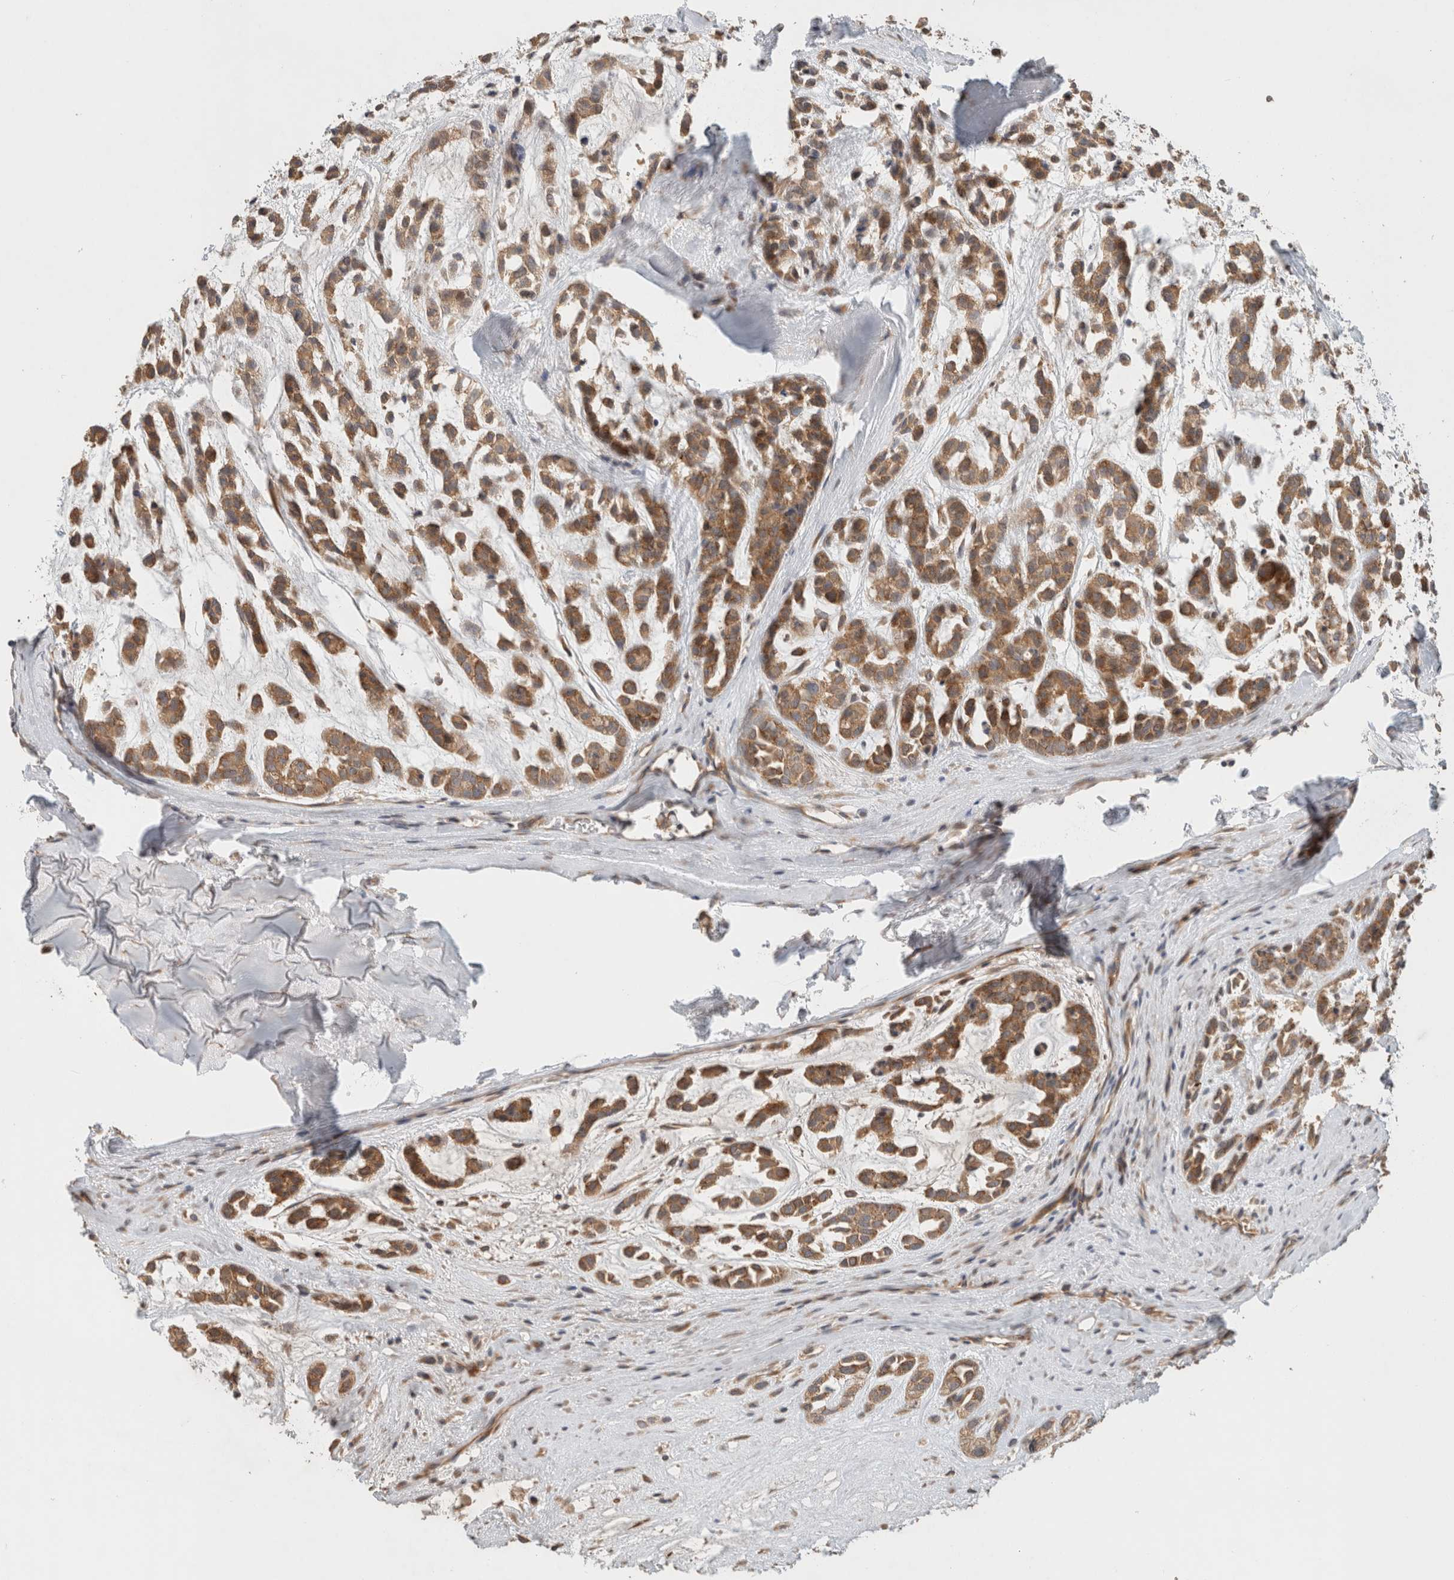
{"staining": {"intensity": "moderate", "quantity": ">75%", "location": "cytoplasmic/membranous"}, "tissue": "head and neck cancer", "cell_type": "Tumor cells", "image_type": "cancer", "snomed": [{"axis": "morphology", "description": "Adenocarcinoma, NOS"}, {"axis": "morphology", "description": "Adenoma, NOS"}, {"axis": "topography", "description": "Head-Neck"}], "caption": "Moderate cytoplasmic/membranous positivity is identified in approximately >75% of tumor cells in head and neck cancer (adenocarcinoma).", "gene": "PUM1", "patient": {"sex": "female", "age": 55}}